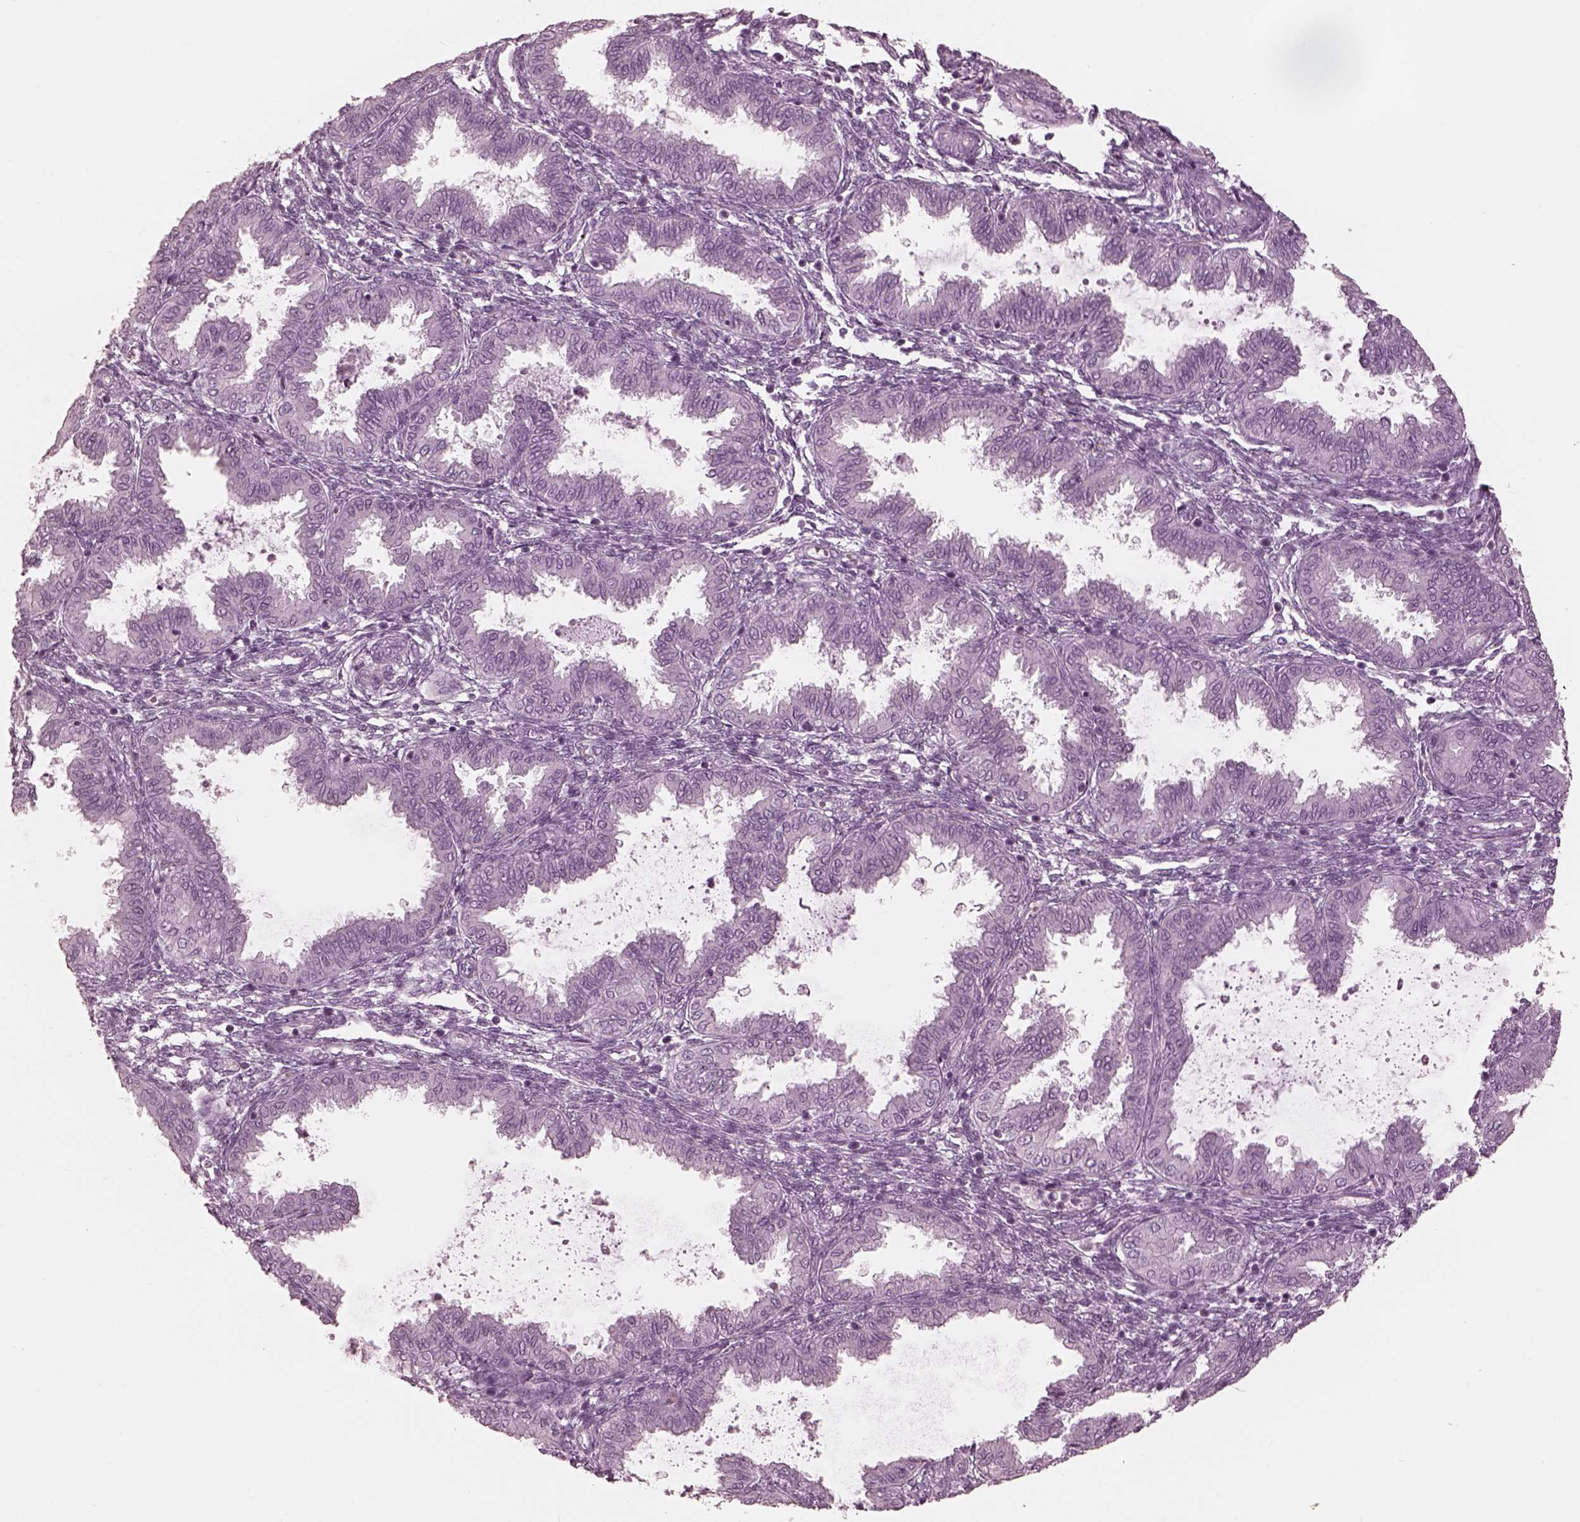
{"staining": {"intensity": "negative", "quantity": "none", "location": "none"}, "tissue": "endometrium", "cell_type": "Cells in endometrial stroma", "image_type": "normal", "snomed": [{"axis": "morphology", "description": "Normal tissue, NOS"}, {"axis": "topography", "description": "Endometrium"}], "caption": "Immunohistochemistry image of benign endometrium stained for a protein (brown), which demonstrates no expression in cells in endometrial stroma. Brightfield microscopy of immunohistochemistry (IHC) stained with DAB (brown) and hematoxylin (blue), captured at high magnification.", "gene": "KRTAP24", "patient": {"sex": "female", "age": 33}}